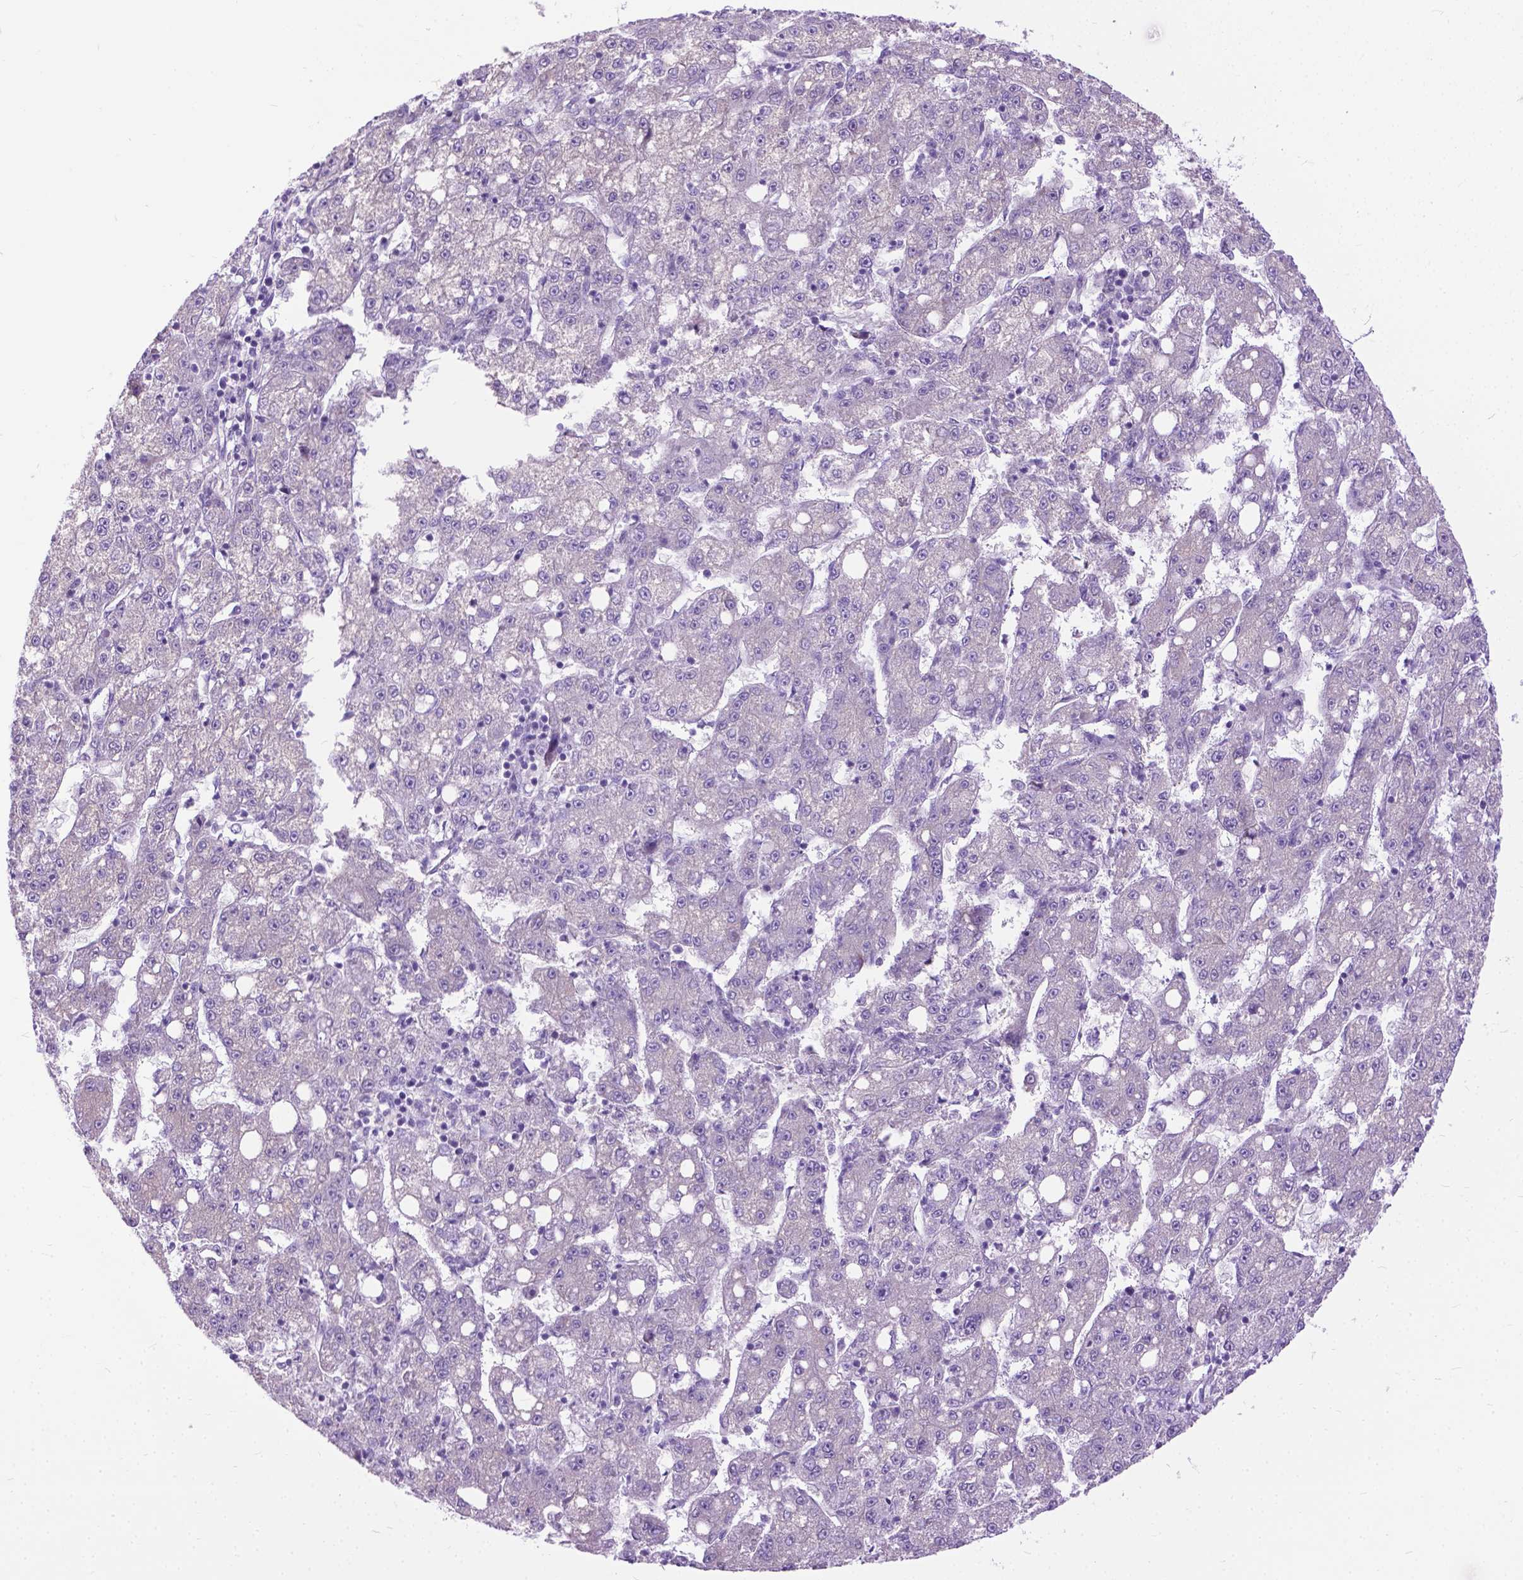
{"staining": {"intensity": "negative", "quantity": "none", "location": "none"}, "tissue": "liver cancer", "cell_type": "Tumor cells", "image_type": "cancer", "snomed": [{"axis": "morphology", "description": "Carcinoma, Hepatocellular, NOS"}, {"axis": "topography", "description": "Liver"}], "caption": "Histopathology image shows no significant protein staining in tumor cells of hepatocellular carcinoma (liver). (Immunohistochemistry, brightfield microscopy, high magnification).", "gene": "APCDD1L", "patient": {"sex": "female", "age": 65}}